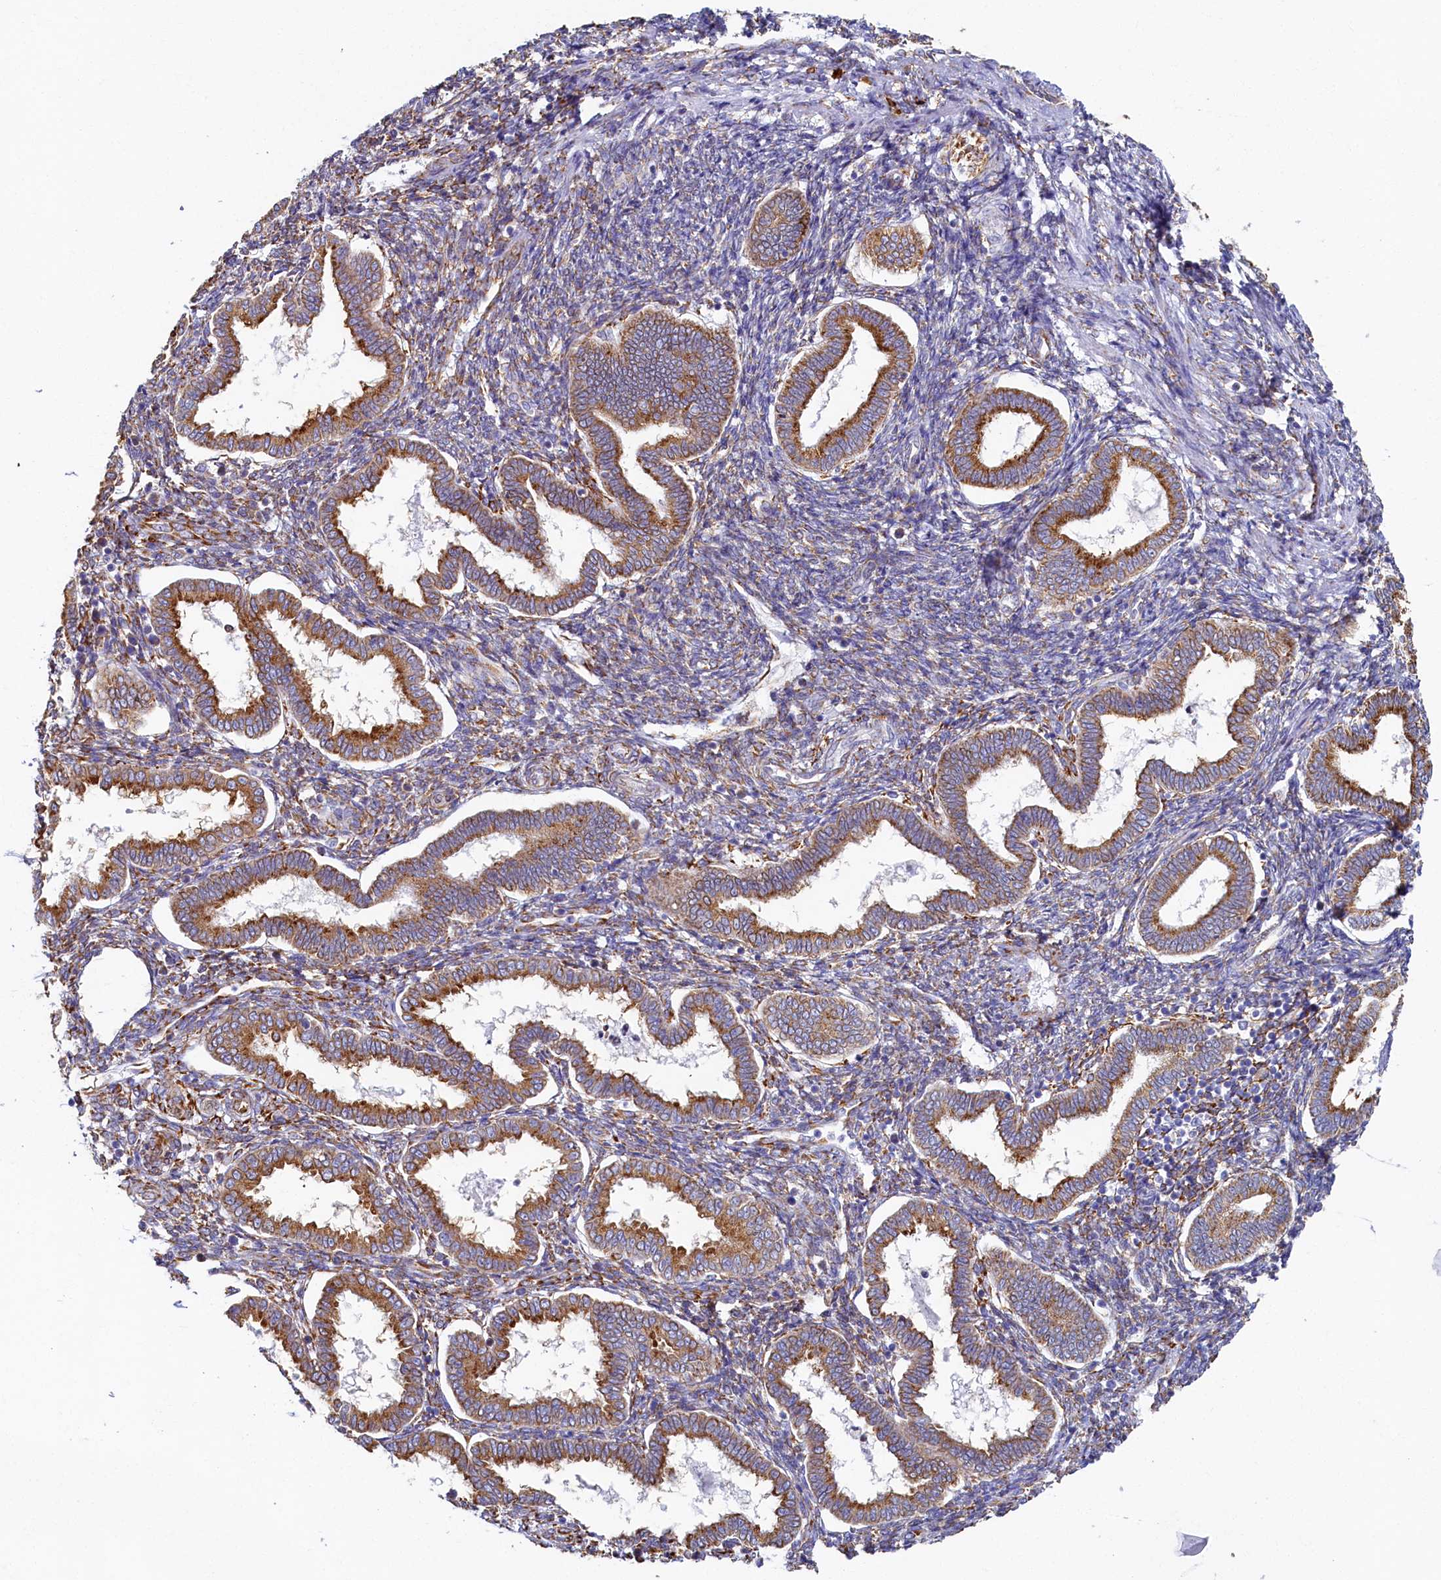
{"staining": {"intensity": "moderate", "quantity": "25%-75%", "location": "cytoplasmic/membranous"}, "tissue": "endometrium", "cell_type": "Cells in endometrial stroma", "image_type": "normal", "snomed": [{"axis": "morphology", "description": "Normal tissue, NOS"}, {"axis": "topography", "description": "Endometrium"}], "caption": "IHC image of normal endometrium: endometrium stained using immunohistochemistry (IHC) displays medium levels of moderate protein expression localized specifically in the cytoplasmic/membranous of cells in endometrial stroma, appearing as a cytoplasmic/membranous brown color.", "gene": "TMEM18", "patient": {"sex": "female", "age": 24}}